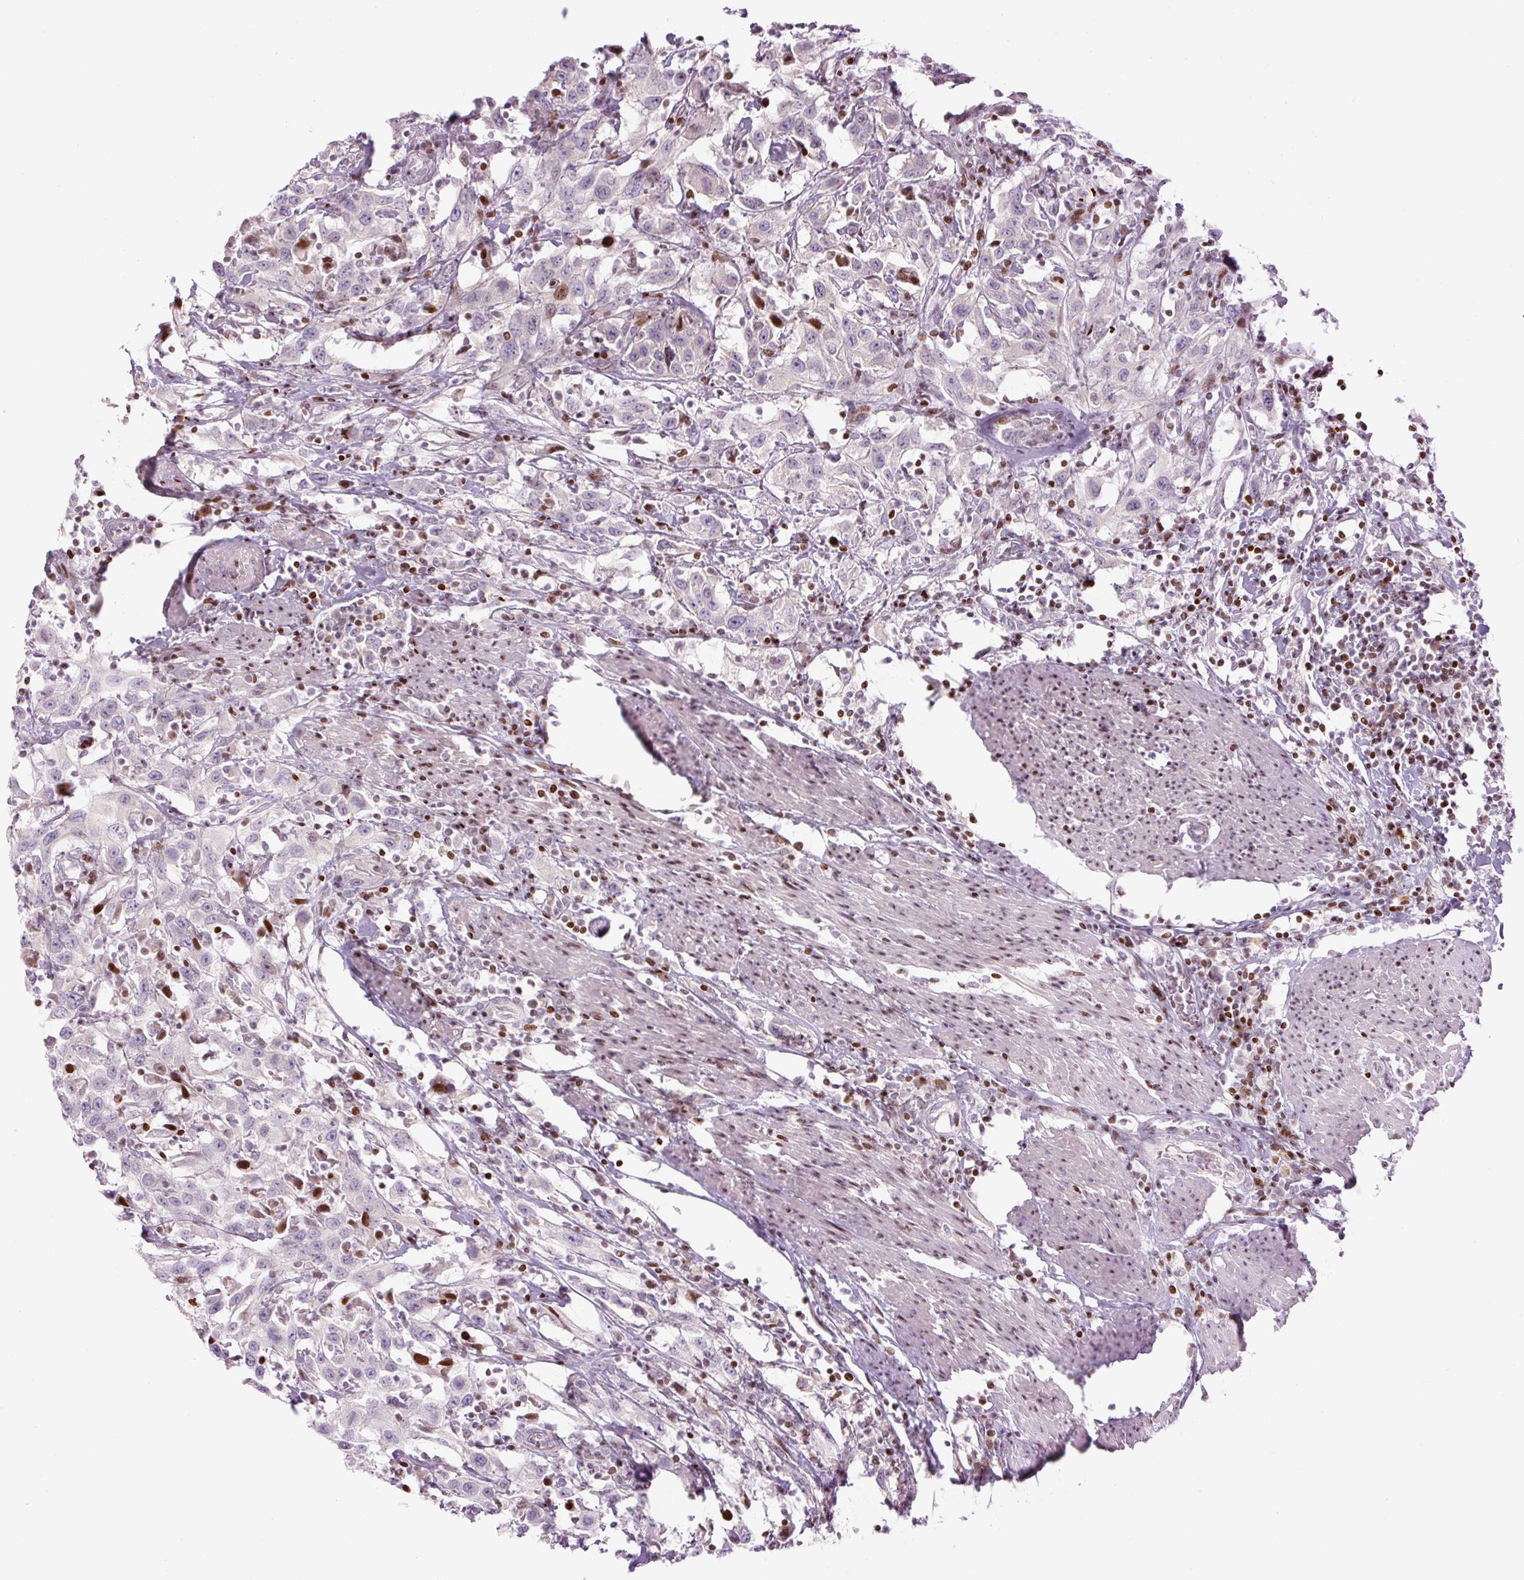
{"staining": {"intensity": "moderate", "quantity": "<25%", "location": "nuclear"}, "tissue": "urothelial cancer", "cell_type": "Tumor cells", "image_type": "cancer", "snomed": [{"axis": "morphology", "description": "Urothelial carcinoma, High grade"}, {"axis": "topography", "description": "Urinary bladder"}], "caption": "DAB immunohistochemical staining of human urothelial cancer displays moderate nuclear protein positivity in about <25% of tumor cells.", "gene": "TMEM177", "patient": {"sex": "male", "age": 61}}